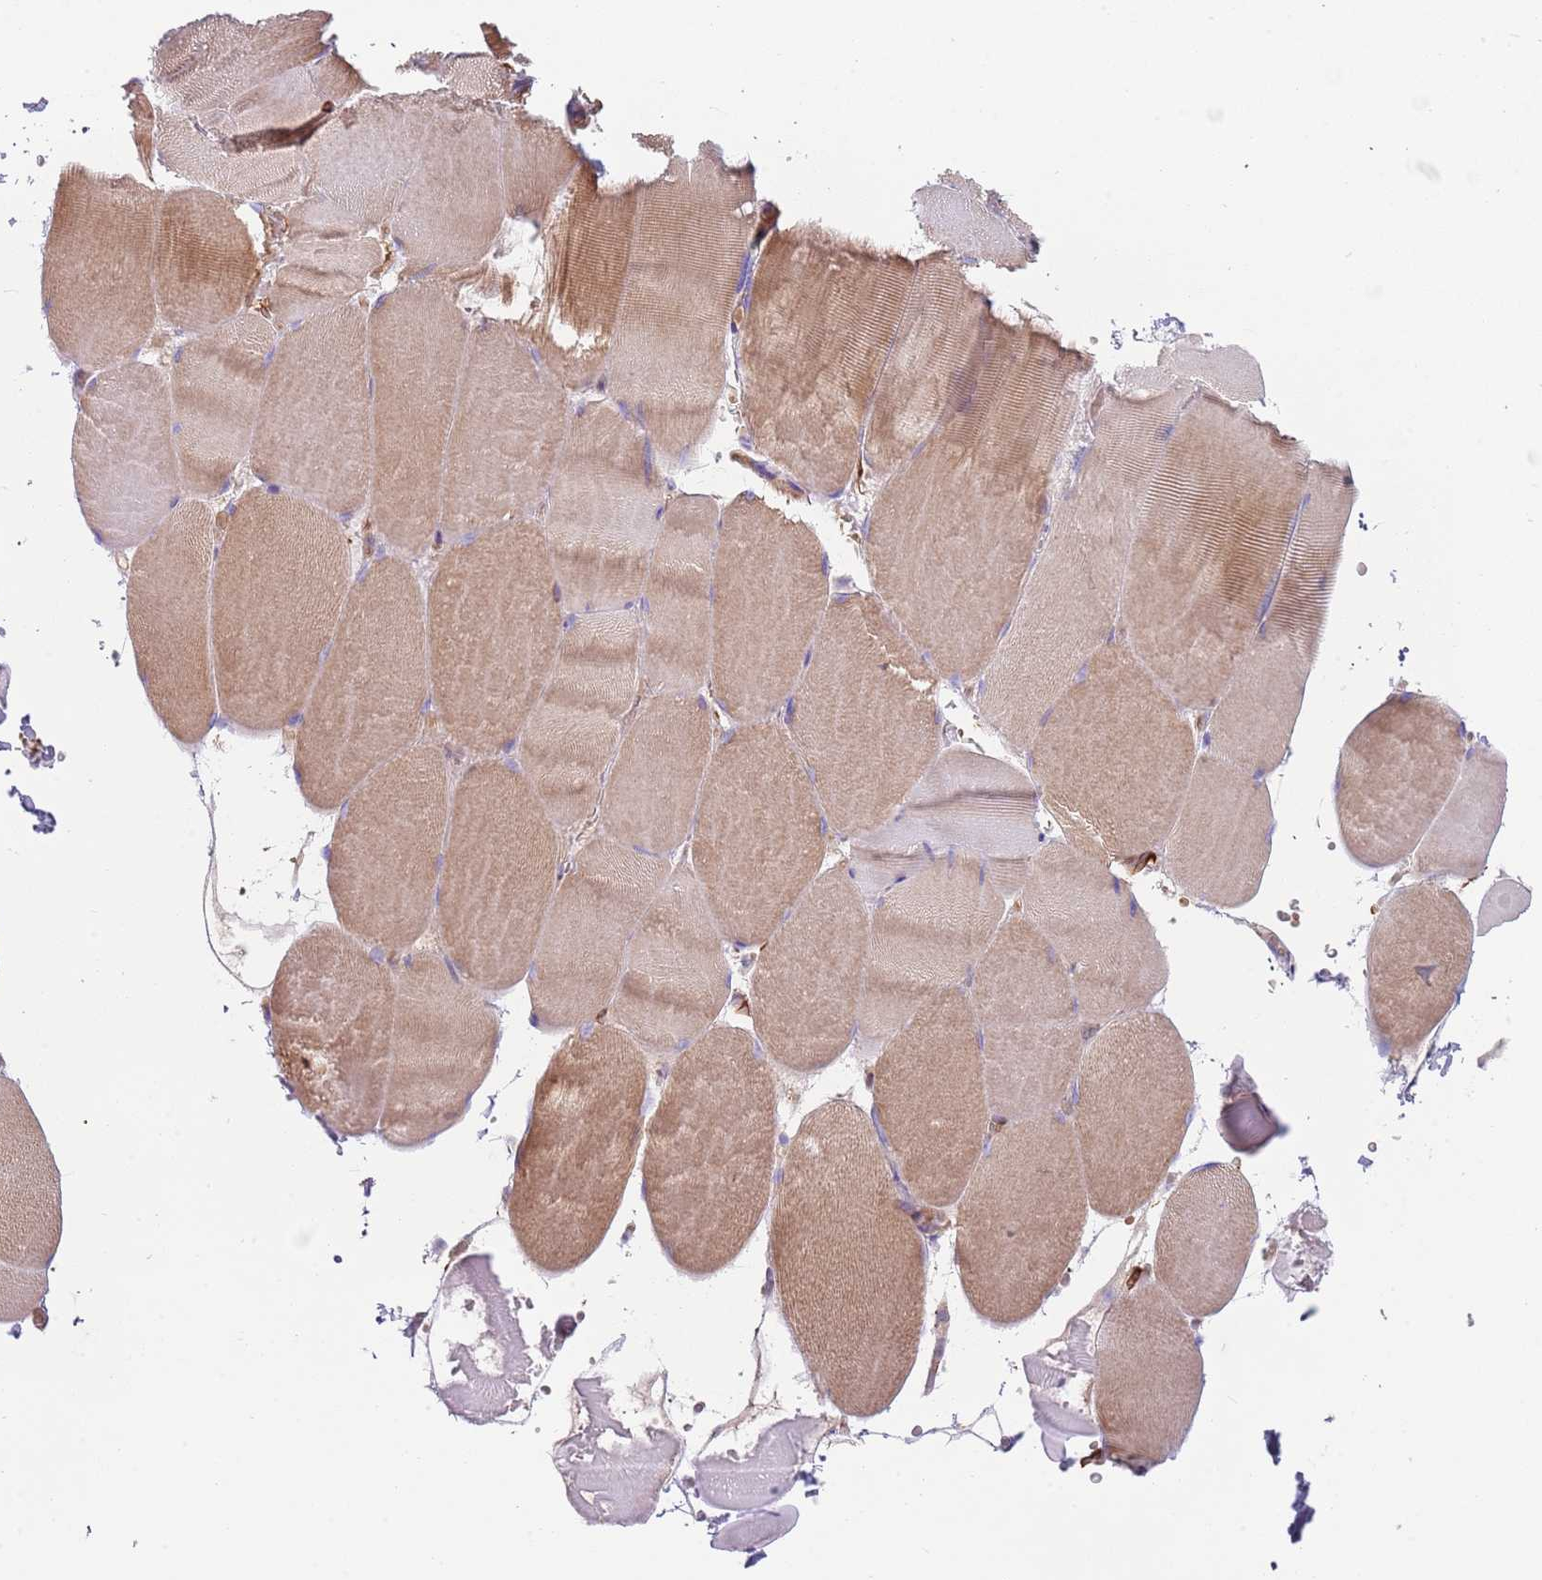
{"staining": {"intensity": "moderate", "quantity": "25%-75%", "location": "cytoplasmic/membranous"}, "tissue": "skeletal muscle", "cell_type": "Myocytes", "image_type": "normal", "snomed": [{"axis": "morphology", "description": "Normal tissue, NOS"}, {"axis": "topography", "description": "Skeletal muscle"}, {"axis": "topography", "description": "Head-Neck"}], "caption": "This is a histology image of IHC staining of normal skeletal muscle, which shows moderate staining in the cytoplasmic/membranous of myocytes.", "gene": "GSDMD", "patient": {"sex": "male", "age": 66}}